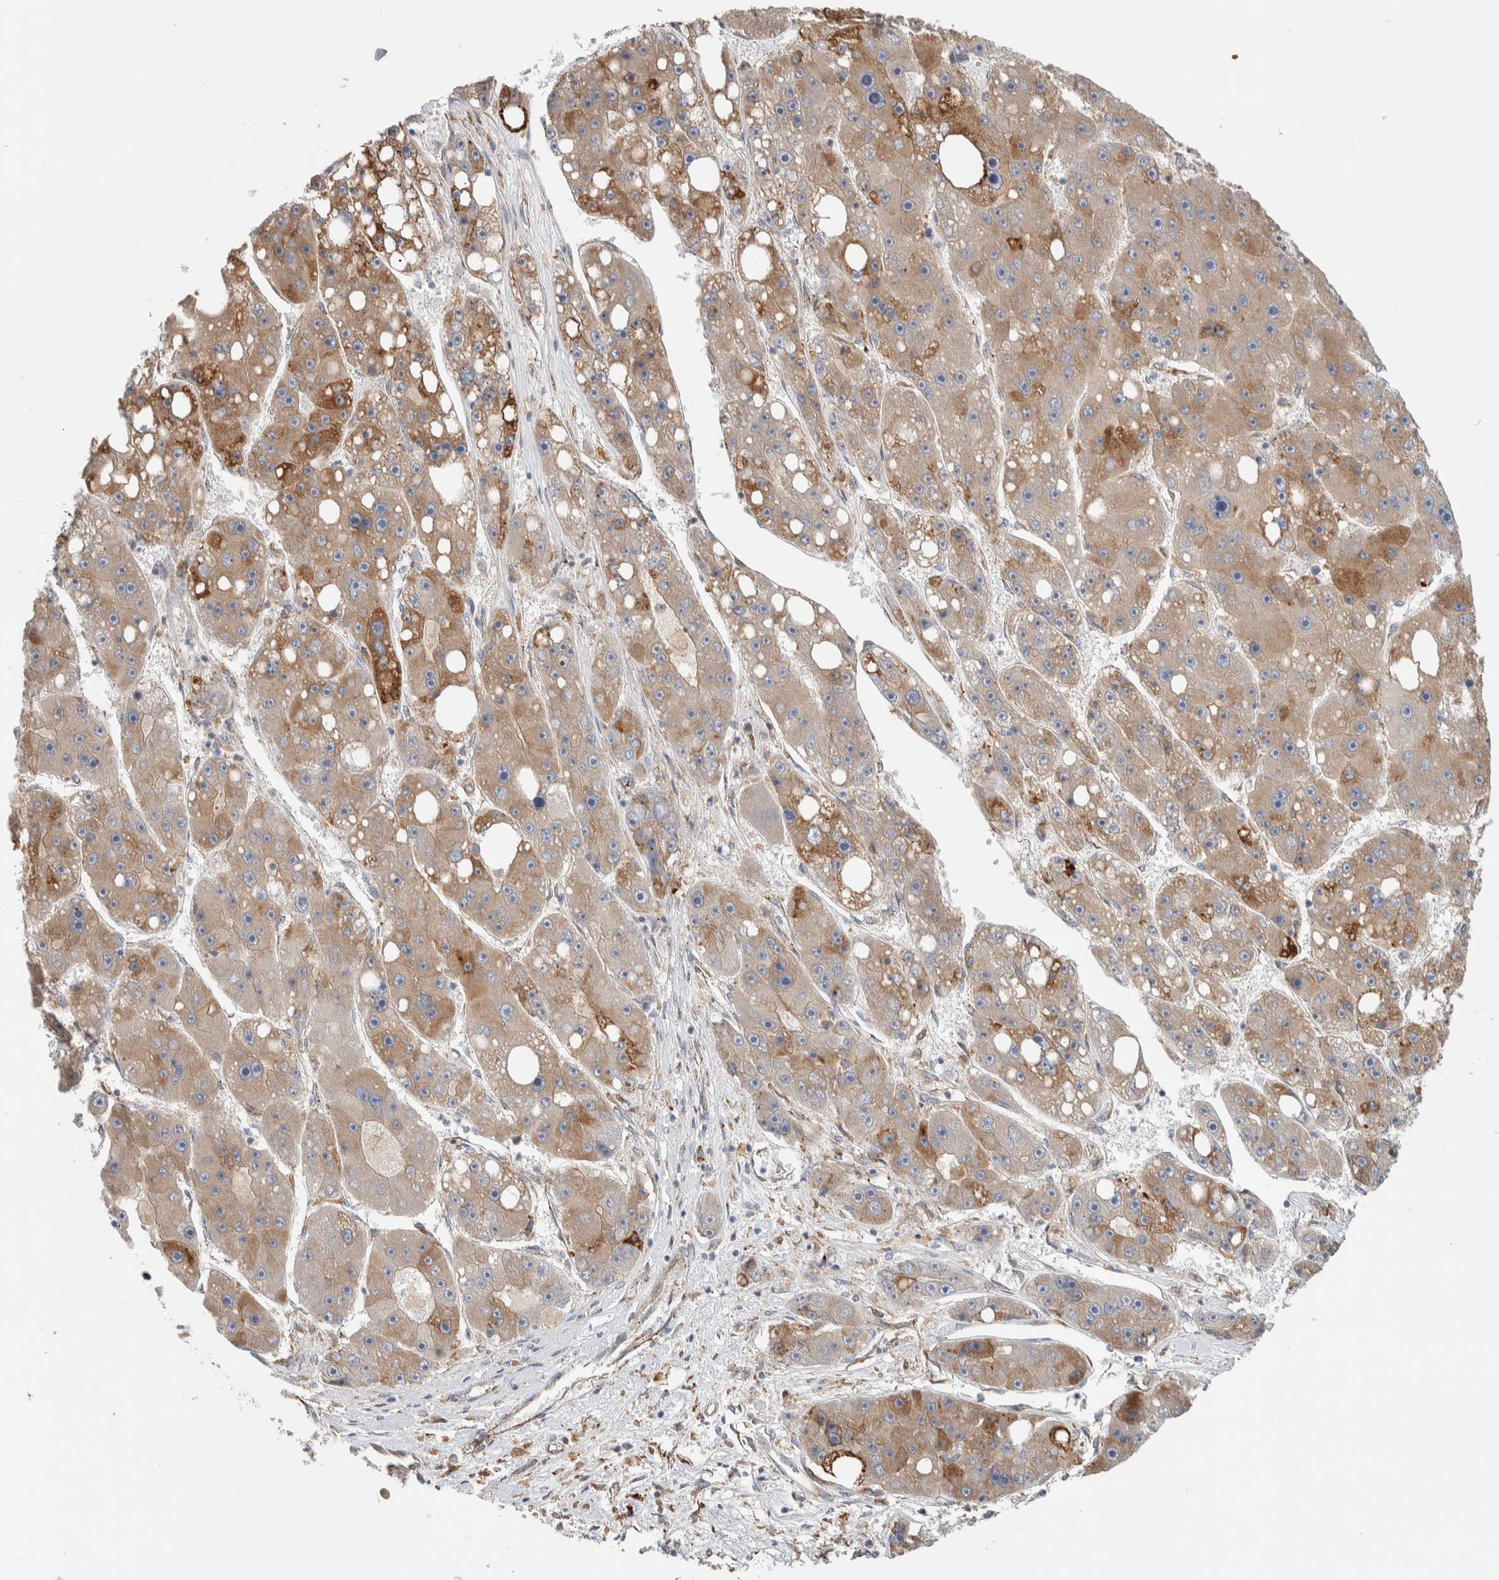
{"staining": {"intensity": "moderate", "quantity": "25%-75%", "location": "cytoplasmic/membranous"}, "tissue": "liver cancer", "cell_type": "Tumor cells", "image_type": "cancer", "snomed": [{"axis": "morphology", "description": "Carcinoma, Hepatocellular, NOS"}, {"axis": "topography", "description": "Liver"}], "caption": "High-magnification brightfield microscopy of hepatocellular carcinoma (liver) stained with DAB (3,3'-diaminobenzidine) (brown) and counterstained with hematoxylin (blue). tumor cells exhibit moderate cytoplasmic/membranous positivity is identified in about25%-75% of cells.", "gene": "ADCY8", "patient": {"sex": "female", "age": 61}}